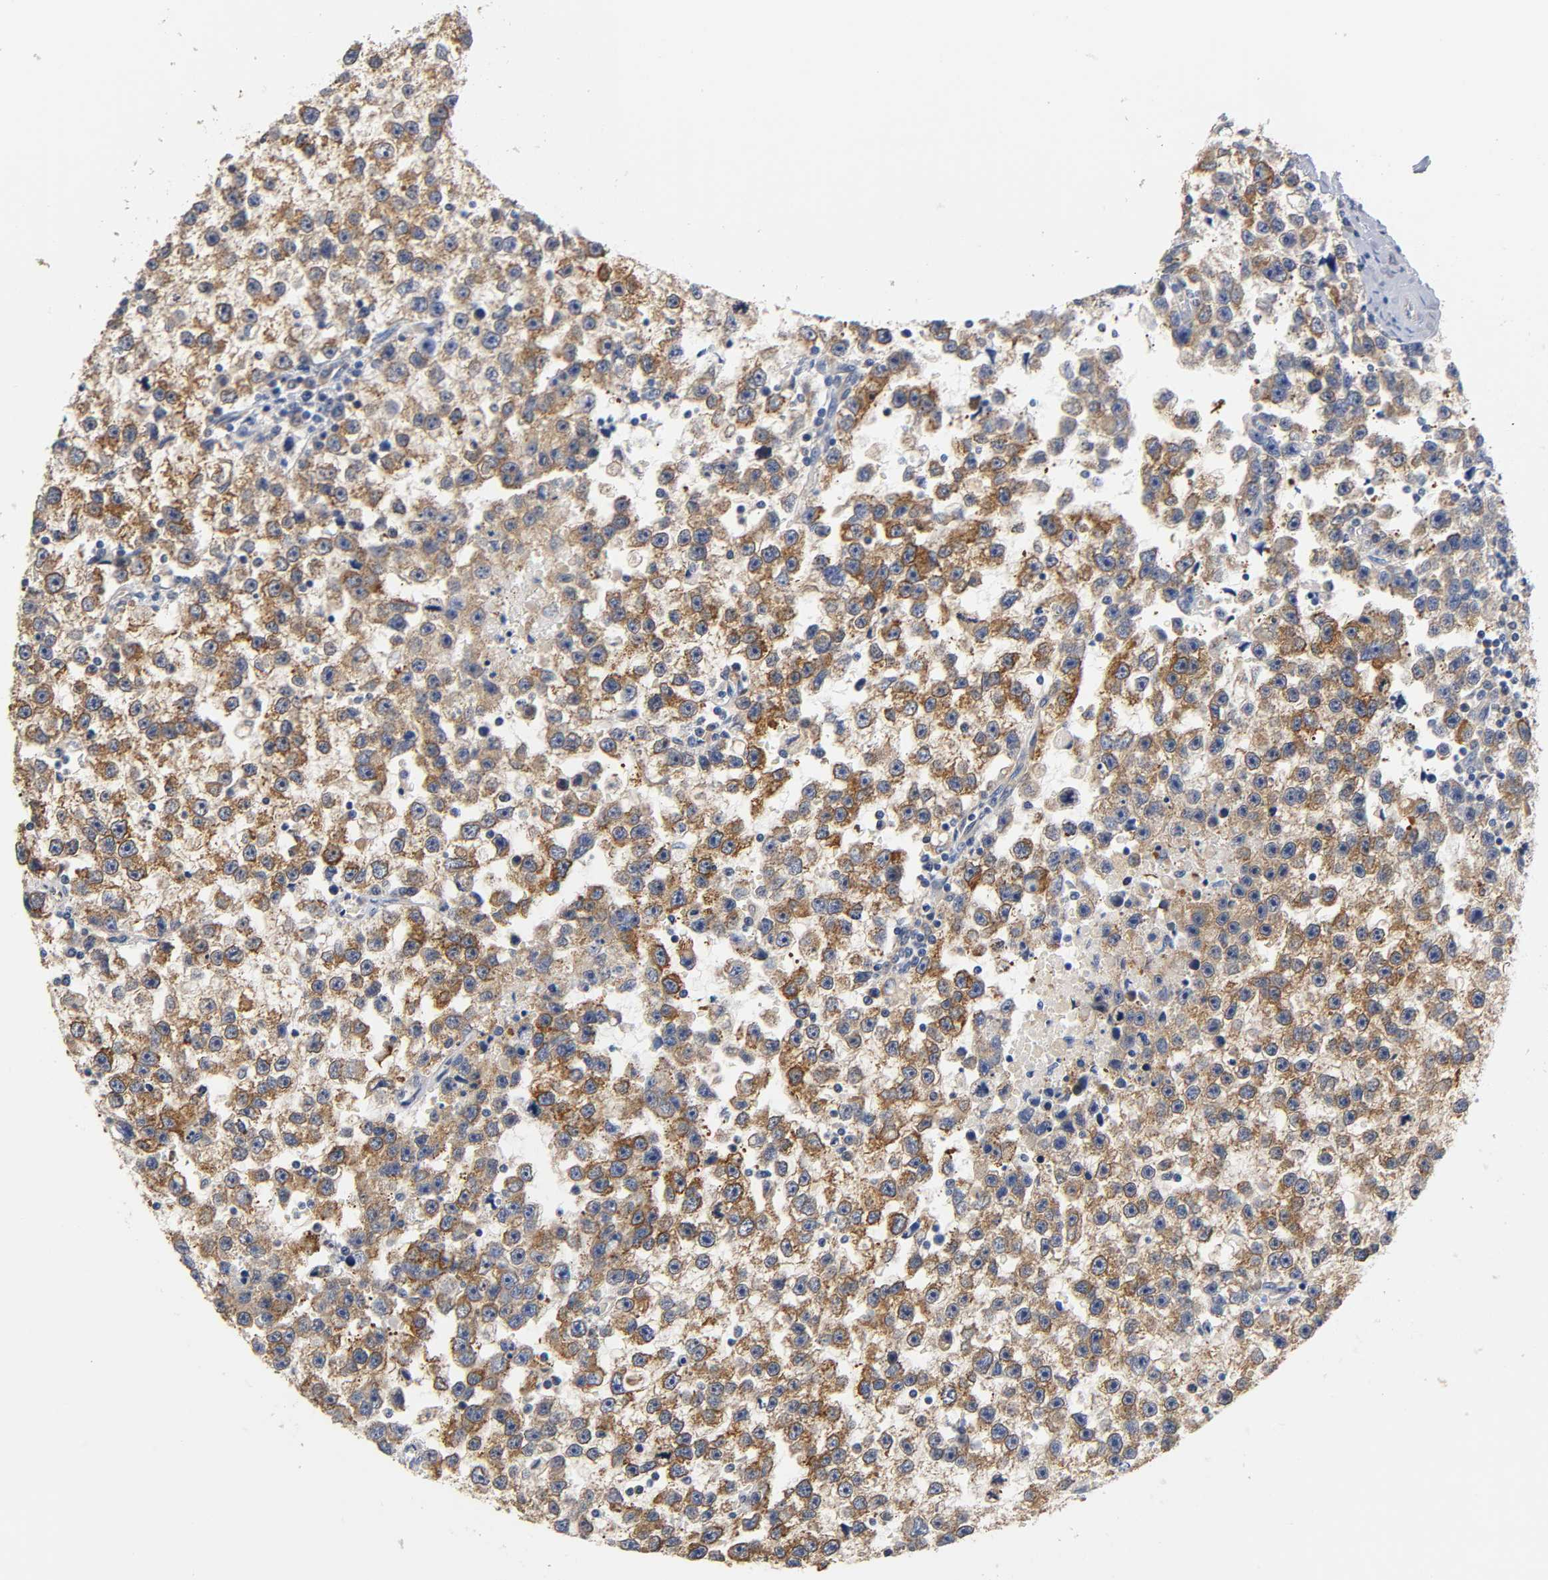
{"staining": {"intensity": "strong", "quantity": ">75%", "location": "cytoplasmic/membranous"}, "tissue": "testis cancer", "cell_type": "Tumor cells", "image_type": "cancer", "snomed": [{"axis": "morphology", "description": "Seminoma, NOS"}, {"axis": "topography", "description": "Testis"}], "caption": "Immunohistochemical staining of seminoma (testis) reveals strong cytoplasmic/membranous protein staining in approximately >75% of tumor cells.", "gene": "FYN", "patient": {"sex": "male", "age": 33}}